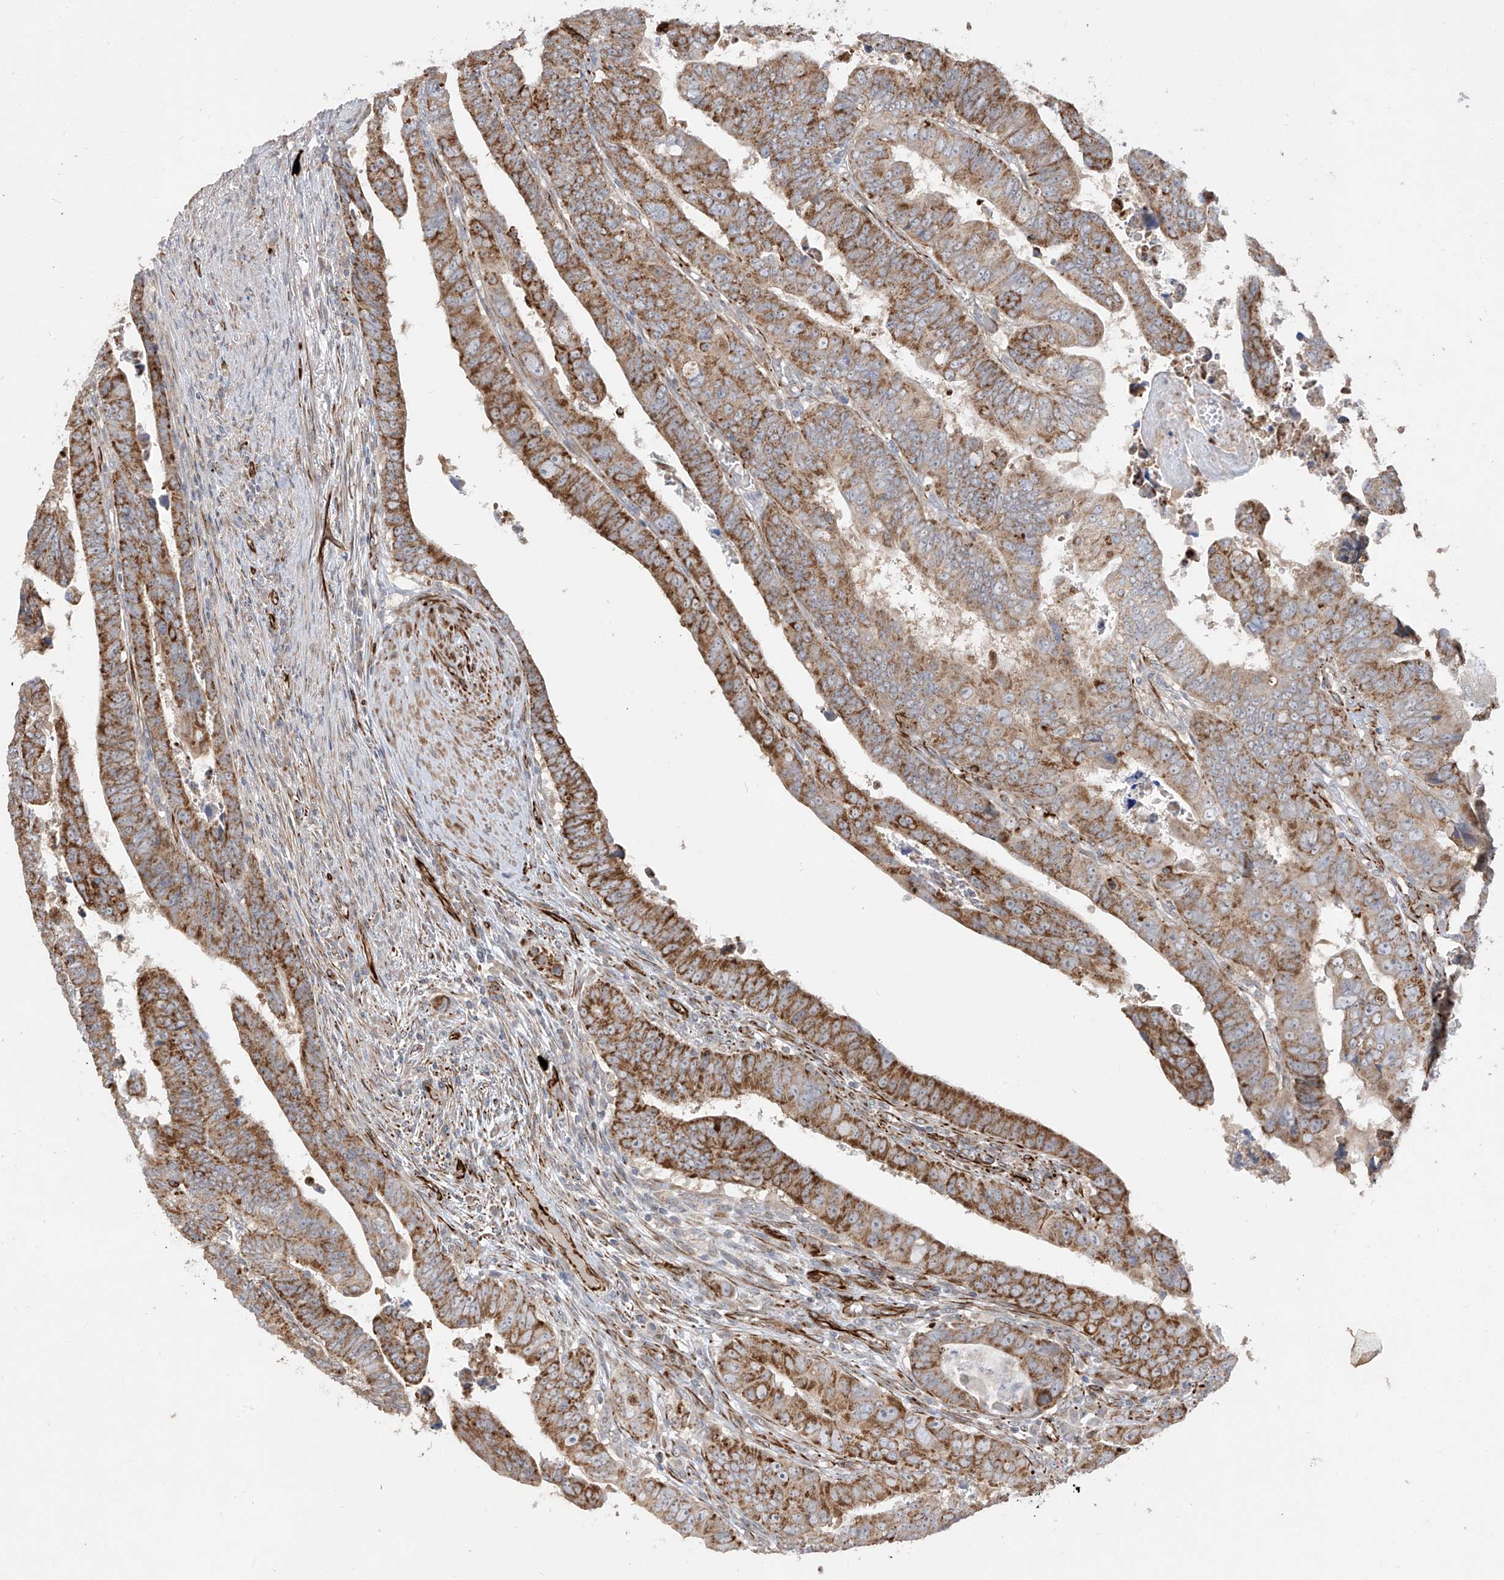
{"staining": {"intensity": "moderate", "quantity": ">75%", "location": "cytoplasmic/membranous"}, "tissue": "colorectal cancer", "cell_type": "Tumor cells", "image_type": "cancer", "snomed": [{"axis": "morphology", "description": "Normal tissue, NOS"}, {"axis": "morphology", "description": "Adenocarcinoma, NOS"}, {"axis": "topography", "description": "Rectum"}], "caption": "Protein expression analysis of human colorectal cancer reveals moderate cytoplasmic/membranous staining in approximately >75% of tumor cells. (DAB = brown stain, brightfield microscopy at high magnification).", "gene": "DCDC2", "patient": {"sex": "female", "age": 65}}